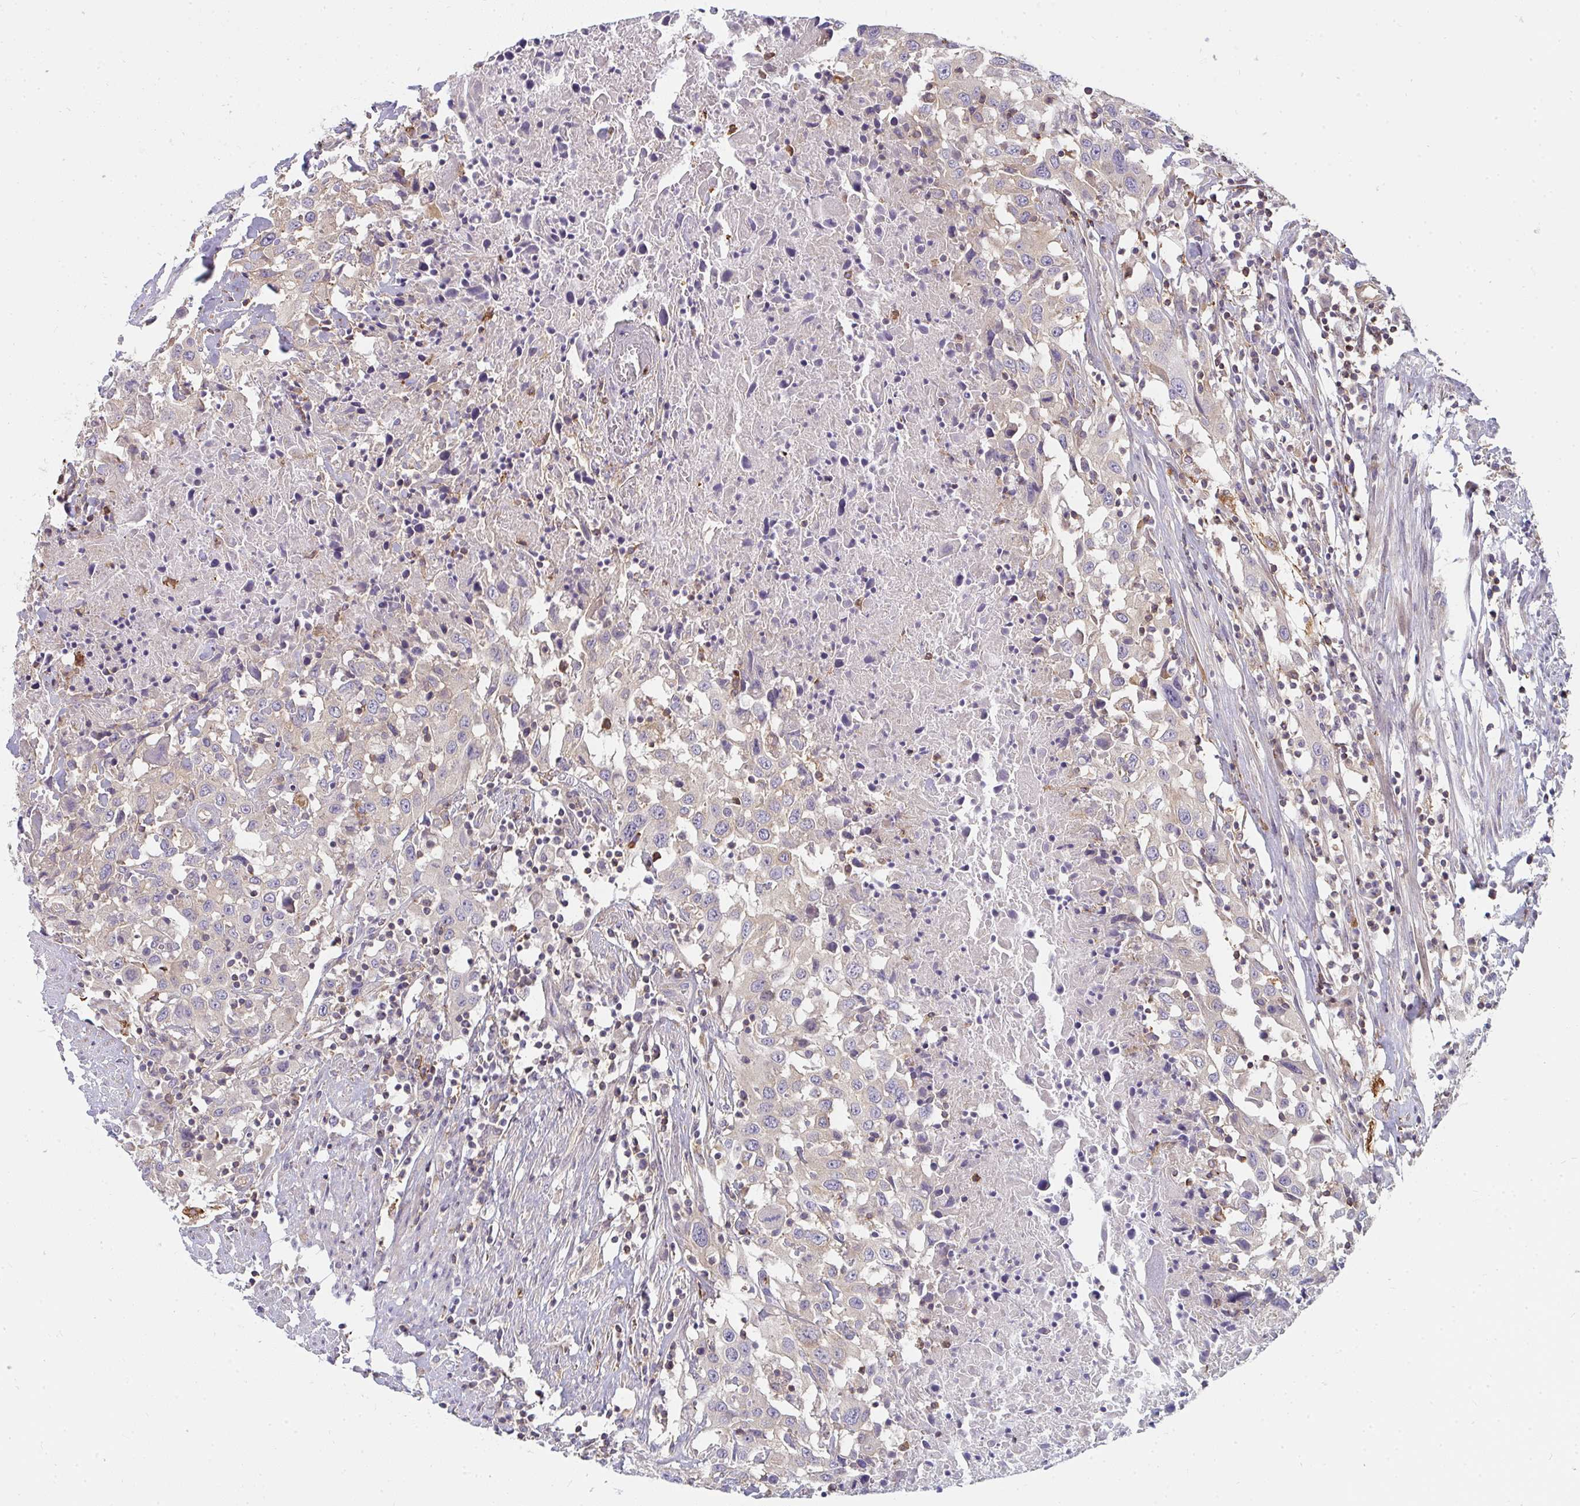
{"staining": {"intensity": "negative", "quantity": "none", "location": "none"}, "tissue": "urothelial cancer", "cell_type": "Tumor cells", "image_type": "cancer", "snomed": [{"axis": "morphology", "description": "Urothelial carcinoma, High grade"}, {"axis": "topography", "description": "Urinary bladder"}], "caption": "A micrograph of urothelial carcinoma (high-grade) stained for a protein exhibits no brown staining in tumor cells.", "gene": "CSF3R", "patient": {"sex": "male", "age": 61}}